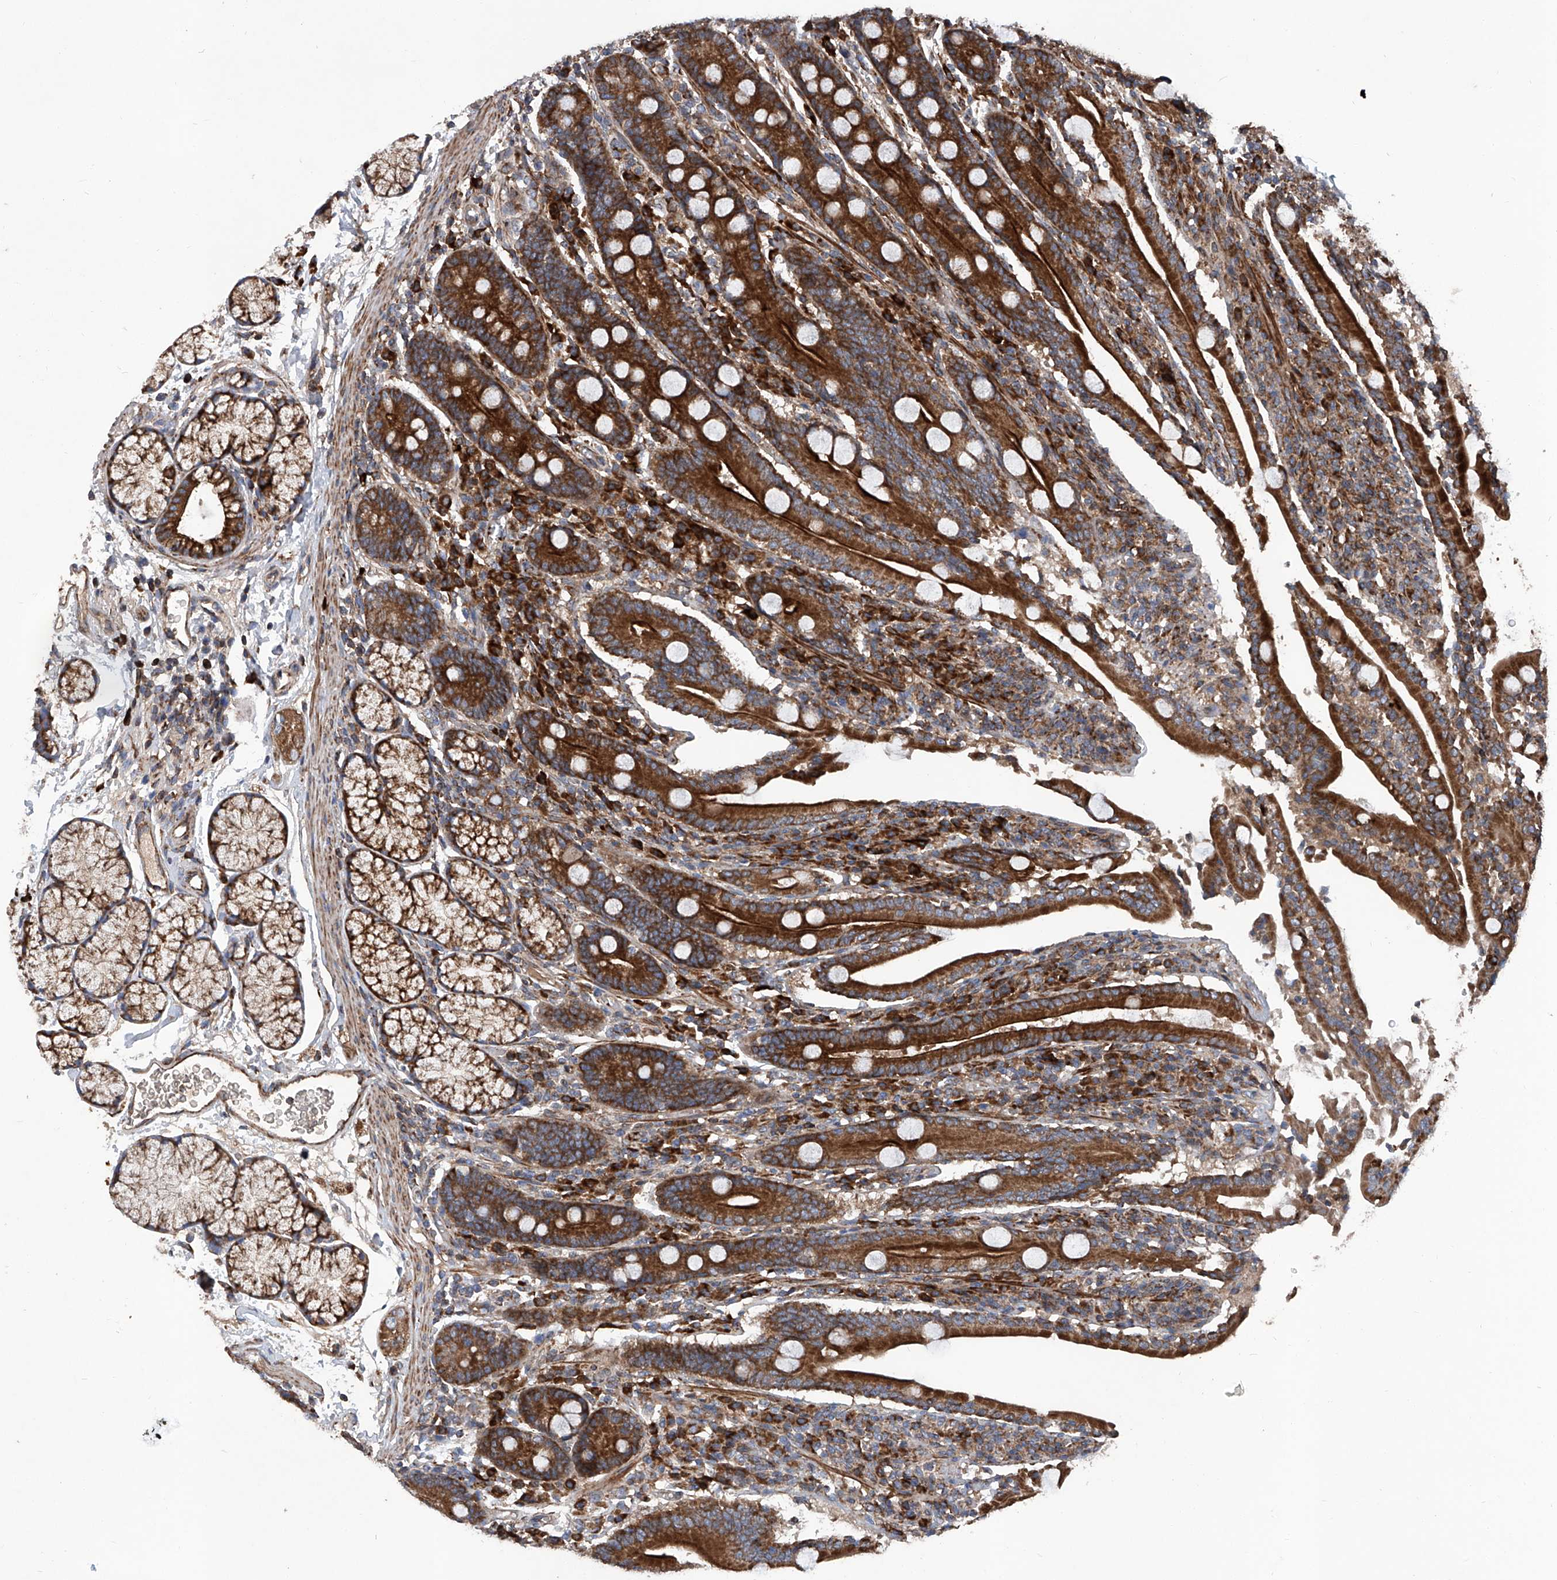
{"staining": {"intensity": "strong", "quantity": ">75%", "location": "cytoplasmic/membranous"}, "tissue": "duodenum", "cell_type": "Glandular cells", "image_type": "normal", "snomed": [{"axis": "morphology", "description": "Normal tissue, NOS"}, {"axis": "topography", "description": "Duodenum"}], "caption": "The photomicrograph shows immunohistochemical staining of normal duodenum. There is strong cytoplasmic/membranous staining is present in approximately >75% of glandular cells.", "gene": "ASCC3", "patient": {"sex": "male", "age": 35}}